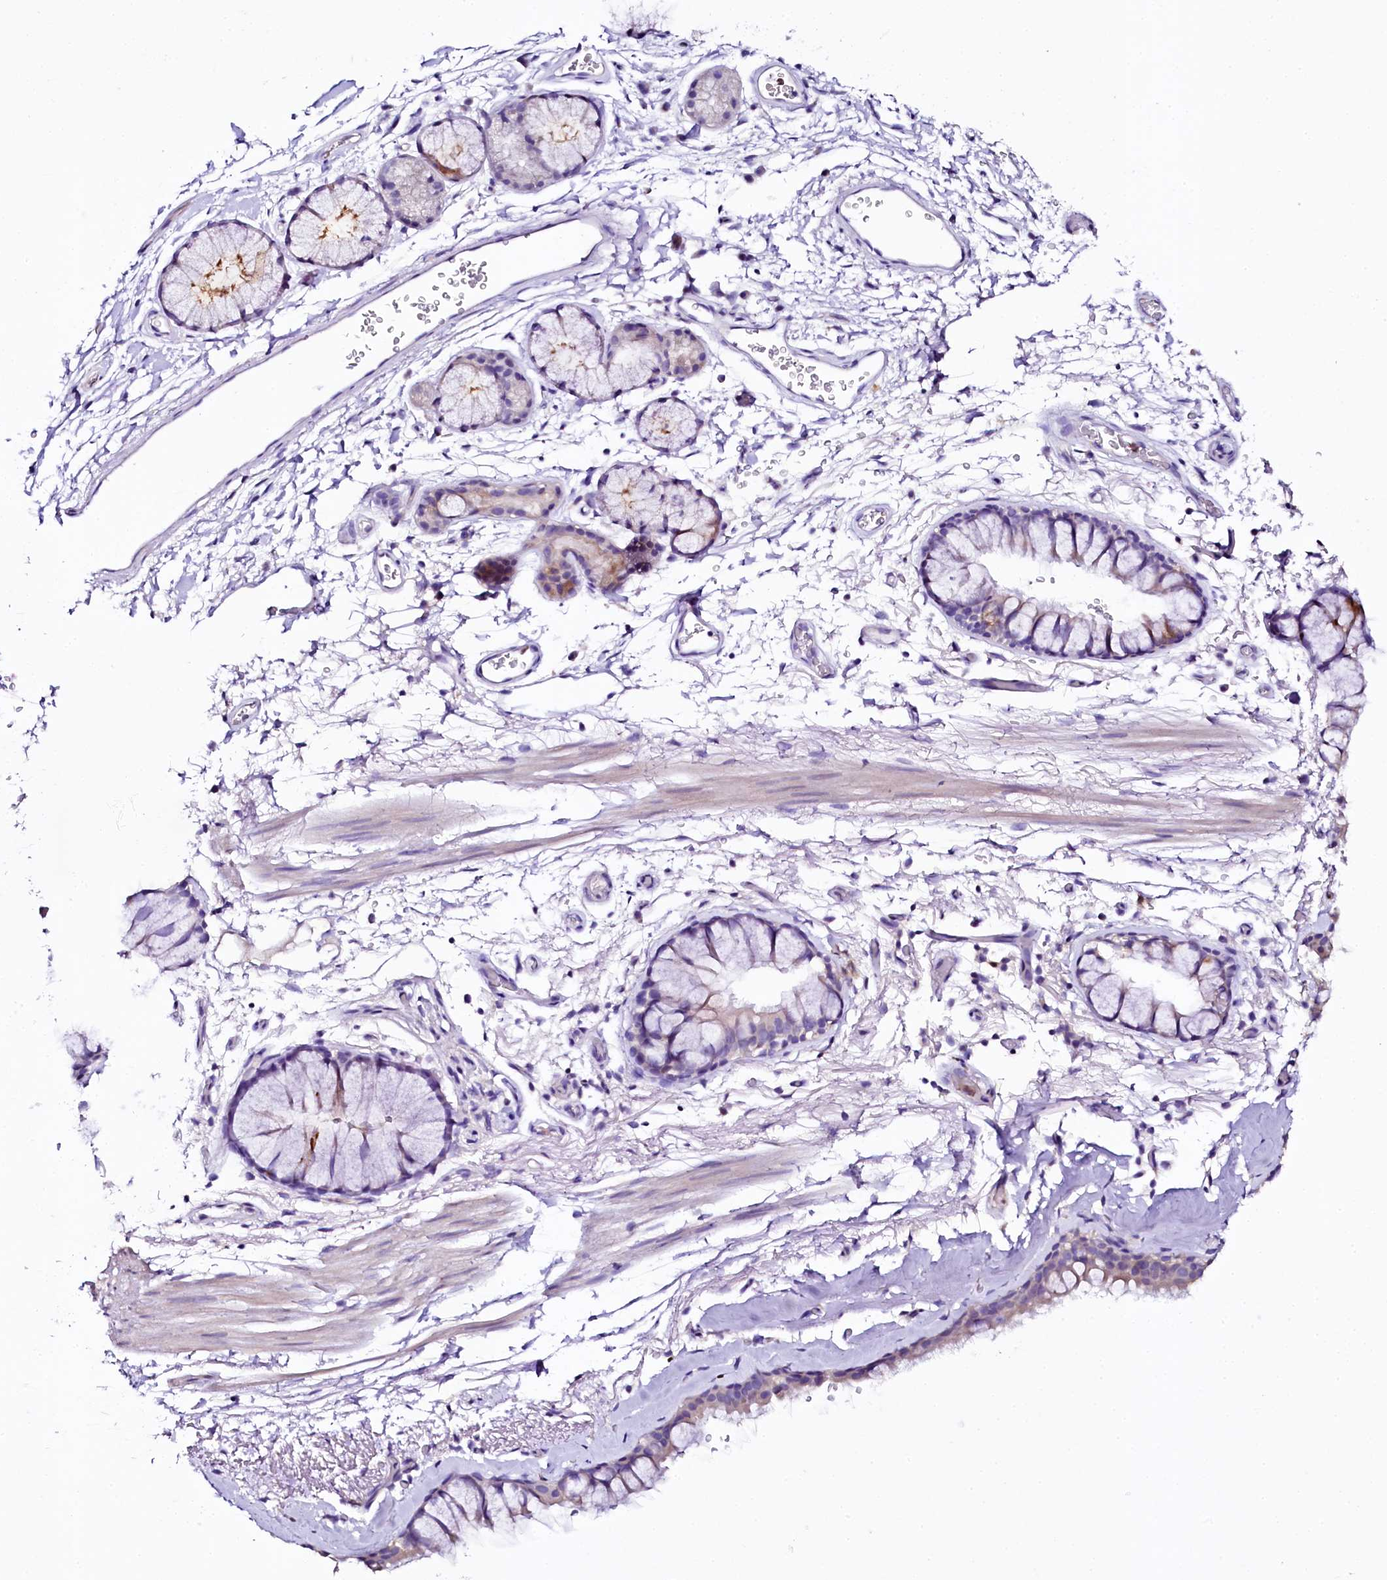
{"staining": {"intensity": "weak", "quantity": "<25%", "location": "cytoplasmic/membranous"}, "tissue": "bronchus", "cell_type": "Respiratory epithelial cells", "image_type": "normal", "snomed": [{"axis": "morphology", "description": "Normal tissue, NOS"}, {"axis": "topography", "description": "Bronchus"}], "caption": "The photomicrograph reveals no significant expression in respiratory epithelial cells of bronchus. The staining was performed using DAB (3,3'-diaminobenzidine) to visualize the protein expression in brown, while the nuclei were stained in blue with hematoxylin (Magnification: 20x).", "gene": "NAA16", "patient": {"sex": "male", "age": 65}}